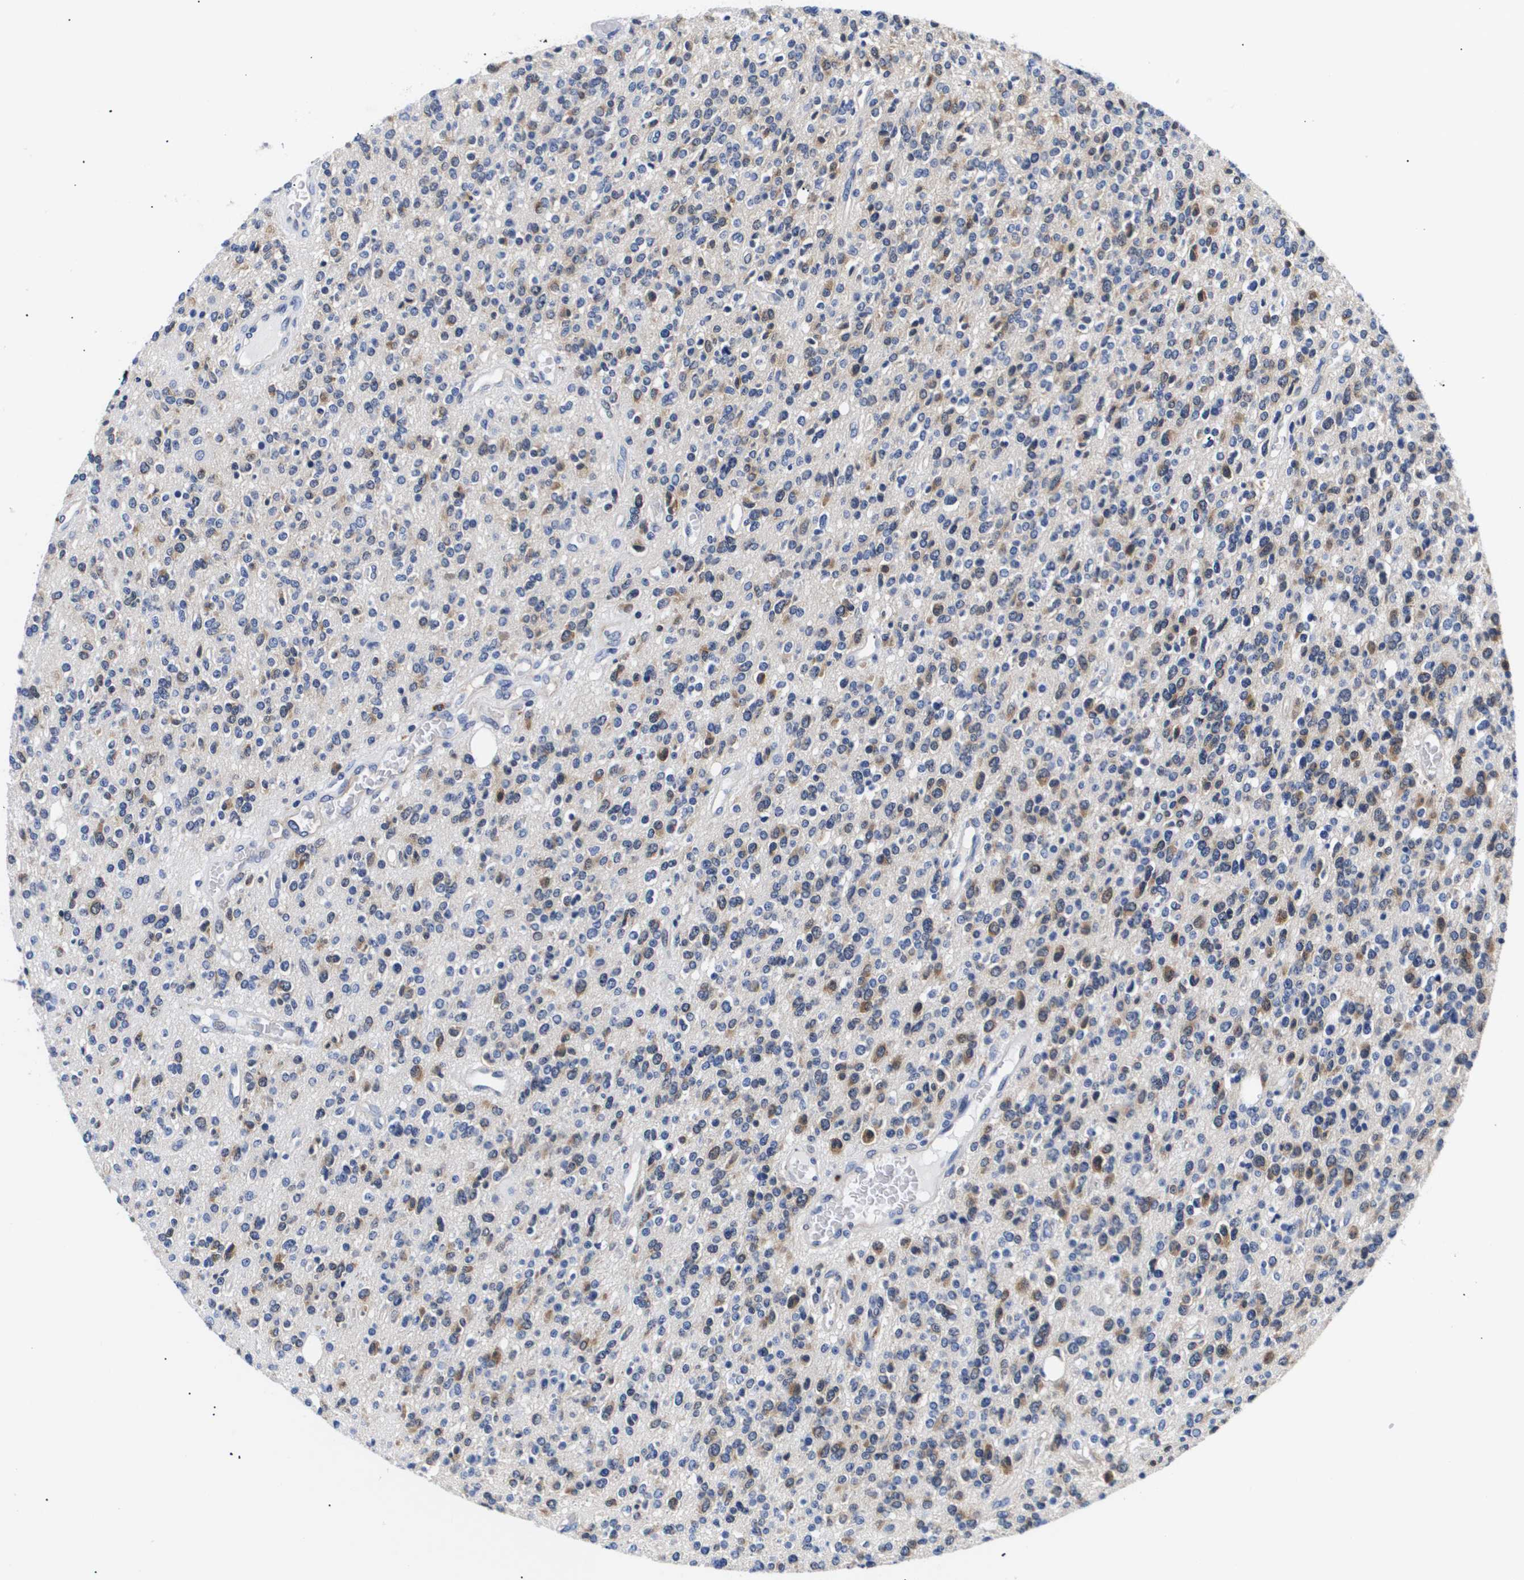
{"staining": {"intensity": "moderate", "quantity": "<25%", "location": "cytoplasmic/membranous"}, "tissue": "glioma", "cell_type": "Tumor cells", "image_type": "cancer", "snomed": [{"axis": "morphology", "description": "Glioma, malignant, High grade"}, {"axis": "topography", "description": "Brain"}], "caption": "Moderate cytoplasmic/membranous expression for a protein is appreciated in about <25% of tumor cells of high-grade glioma (malignant) using immunohistochemistry (IHC).", "gene": "SHD", "patient": {"sex": "male", "age": 34}}